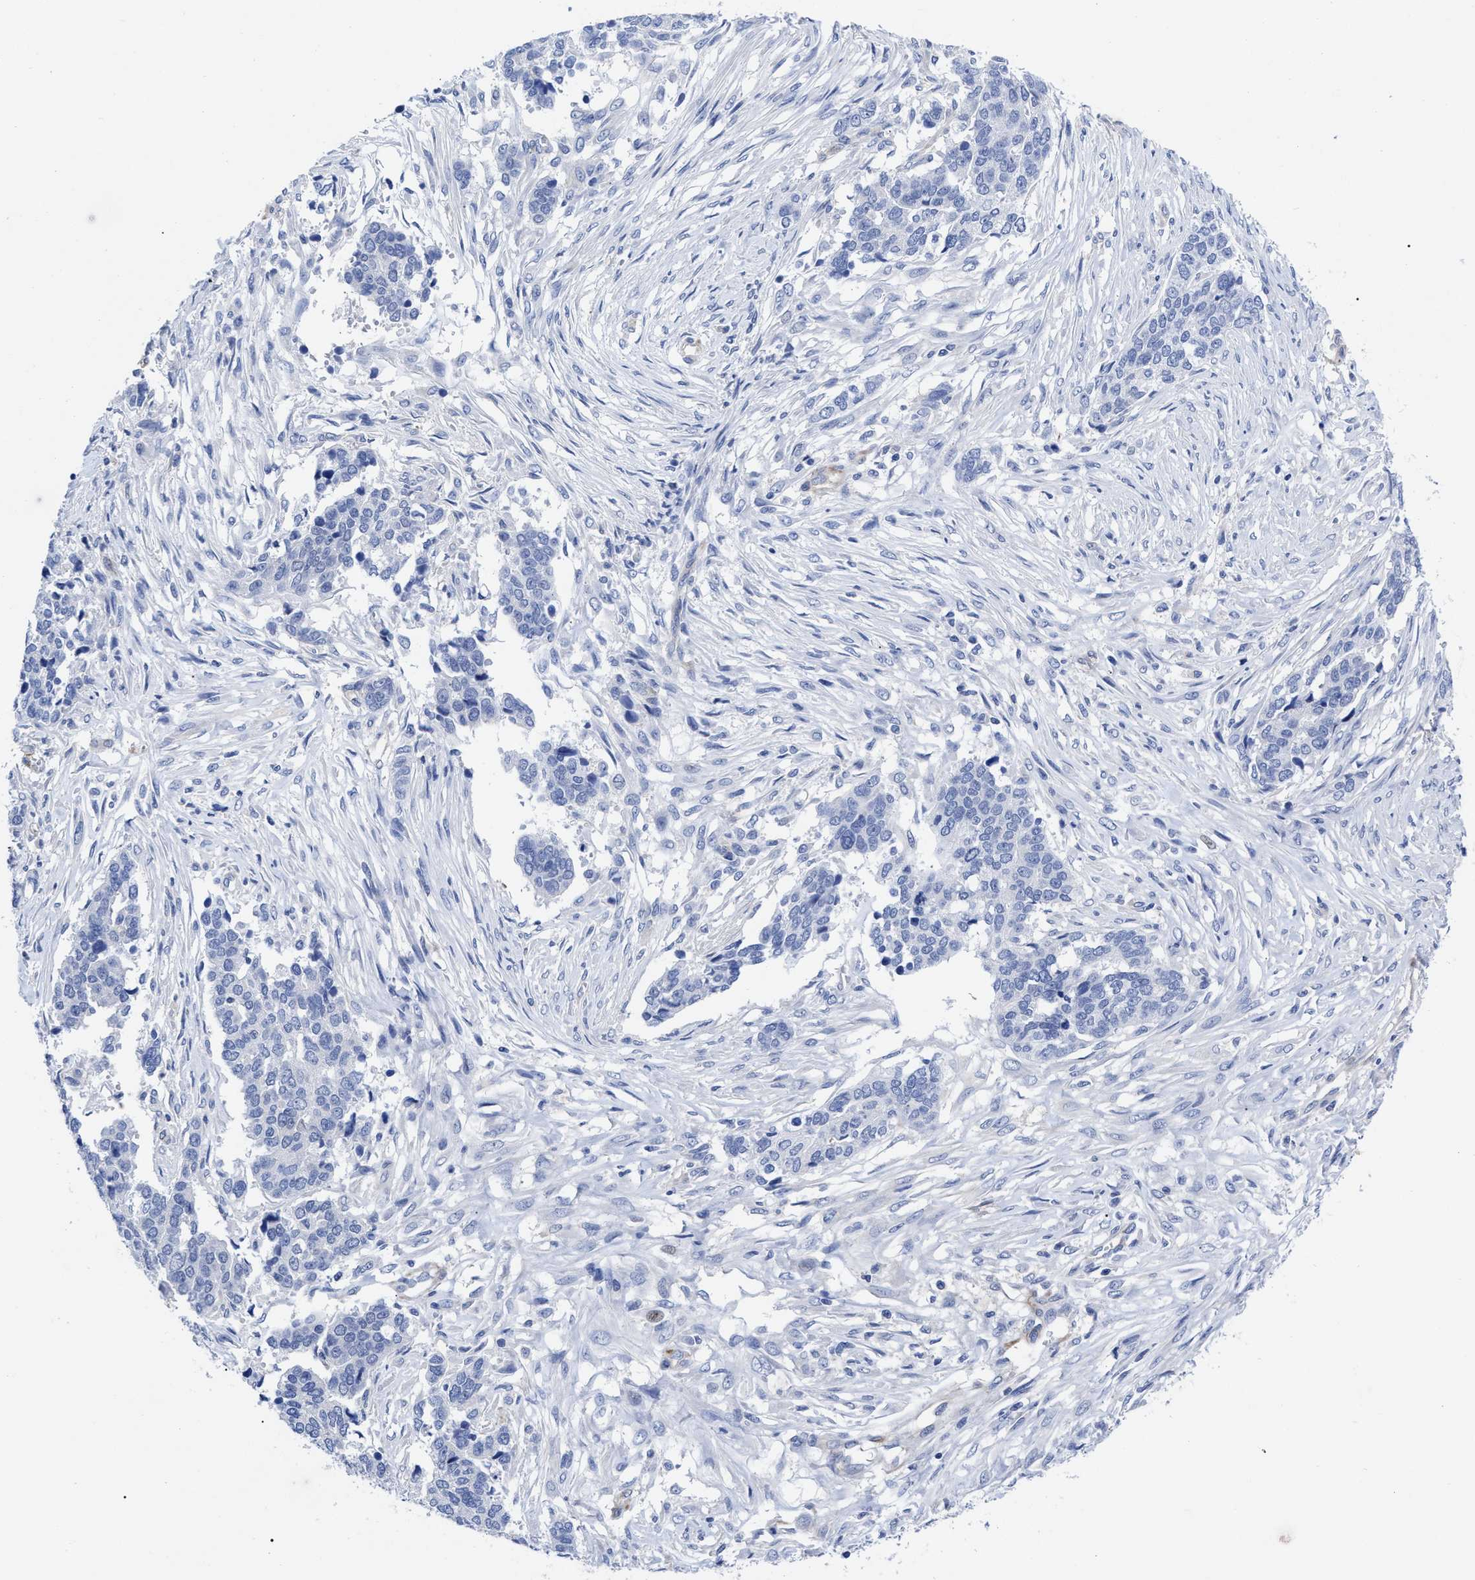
{"staining": {"intensity": "negative", "quantity": "none", "location": "none"}, "tissue": "ovarian cancer", "cell_type": "Tumor cells", "image_type": "cancer", "snomed": [{"axis": "morphology", "description": "Cystadenocarcinoma, serous, NOS"}, {"axis": "topography", "description": "Ovary"}], "caption": "A micrograph of ovarian serous cystadenocarcinoma stained for a protein demonstrates no brown staining in tumor cells.", "gene": "IRAG2", "patient": {"sex": "female", "age": 44}}